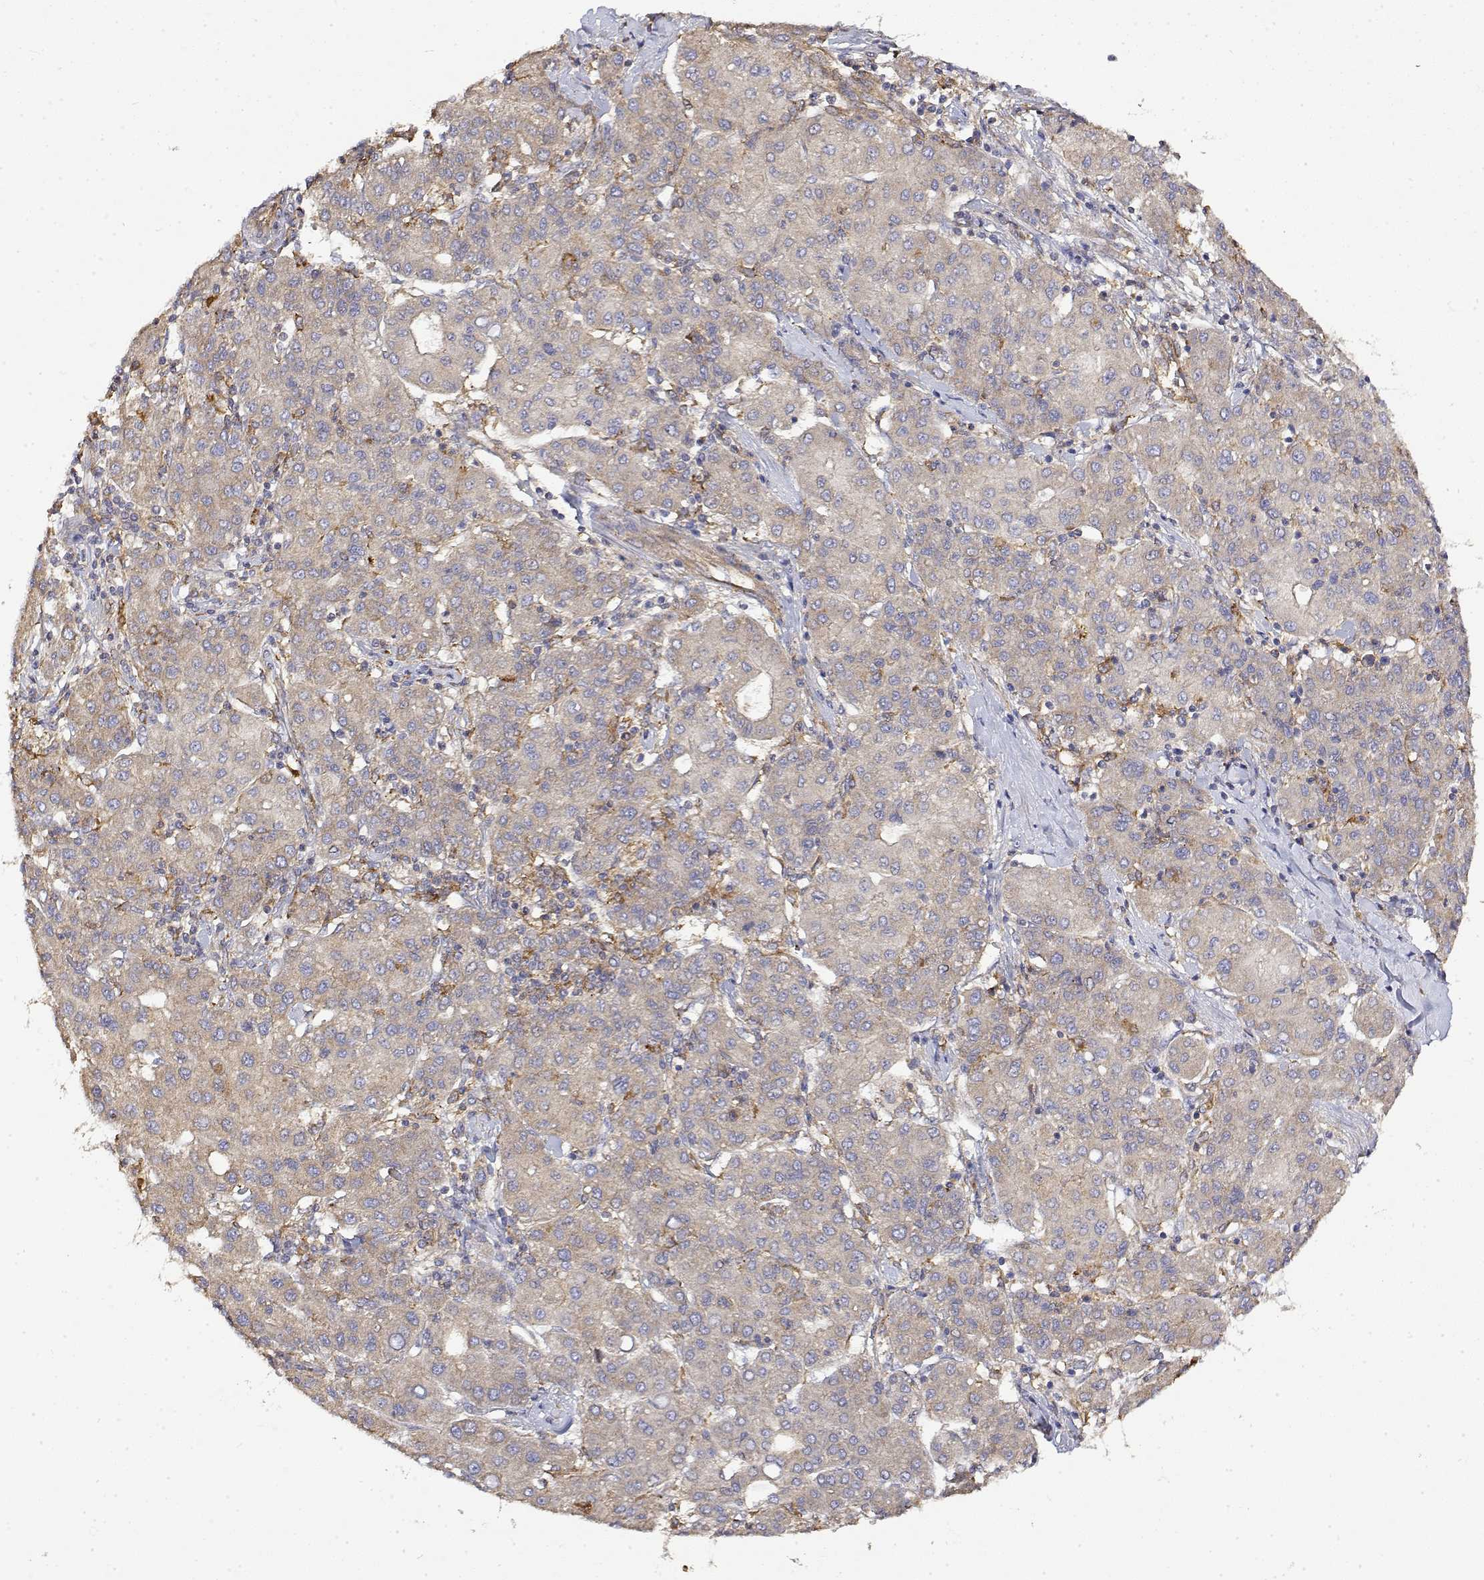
{"staining": {"intensity": "weak", "quantity": "<25%", "location": "cytoplasmic/membranous"}, "tissue": "liver cancer", "cell_type": "Tumor cells", "image_type": "cancer", "snomed": [{"axis": "morphology", "description": "Carcinoma, Hepatocellular, NOS"}, {"axis": "topography", "description": "Liver"}], "caption": "Photomicrograph shows no significant protein staining in tumor cells of hepatocellular carcinoma (liver).", "gene": "PACSIN2", "patient": {"sex": "male", "age": 65}}